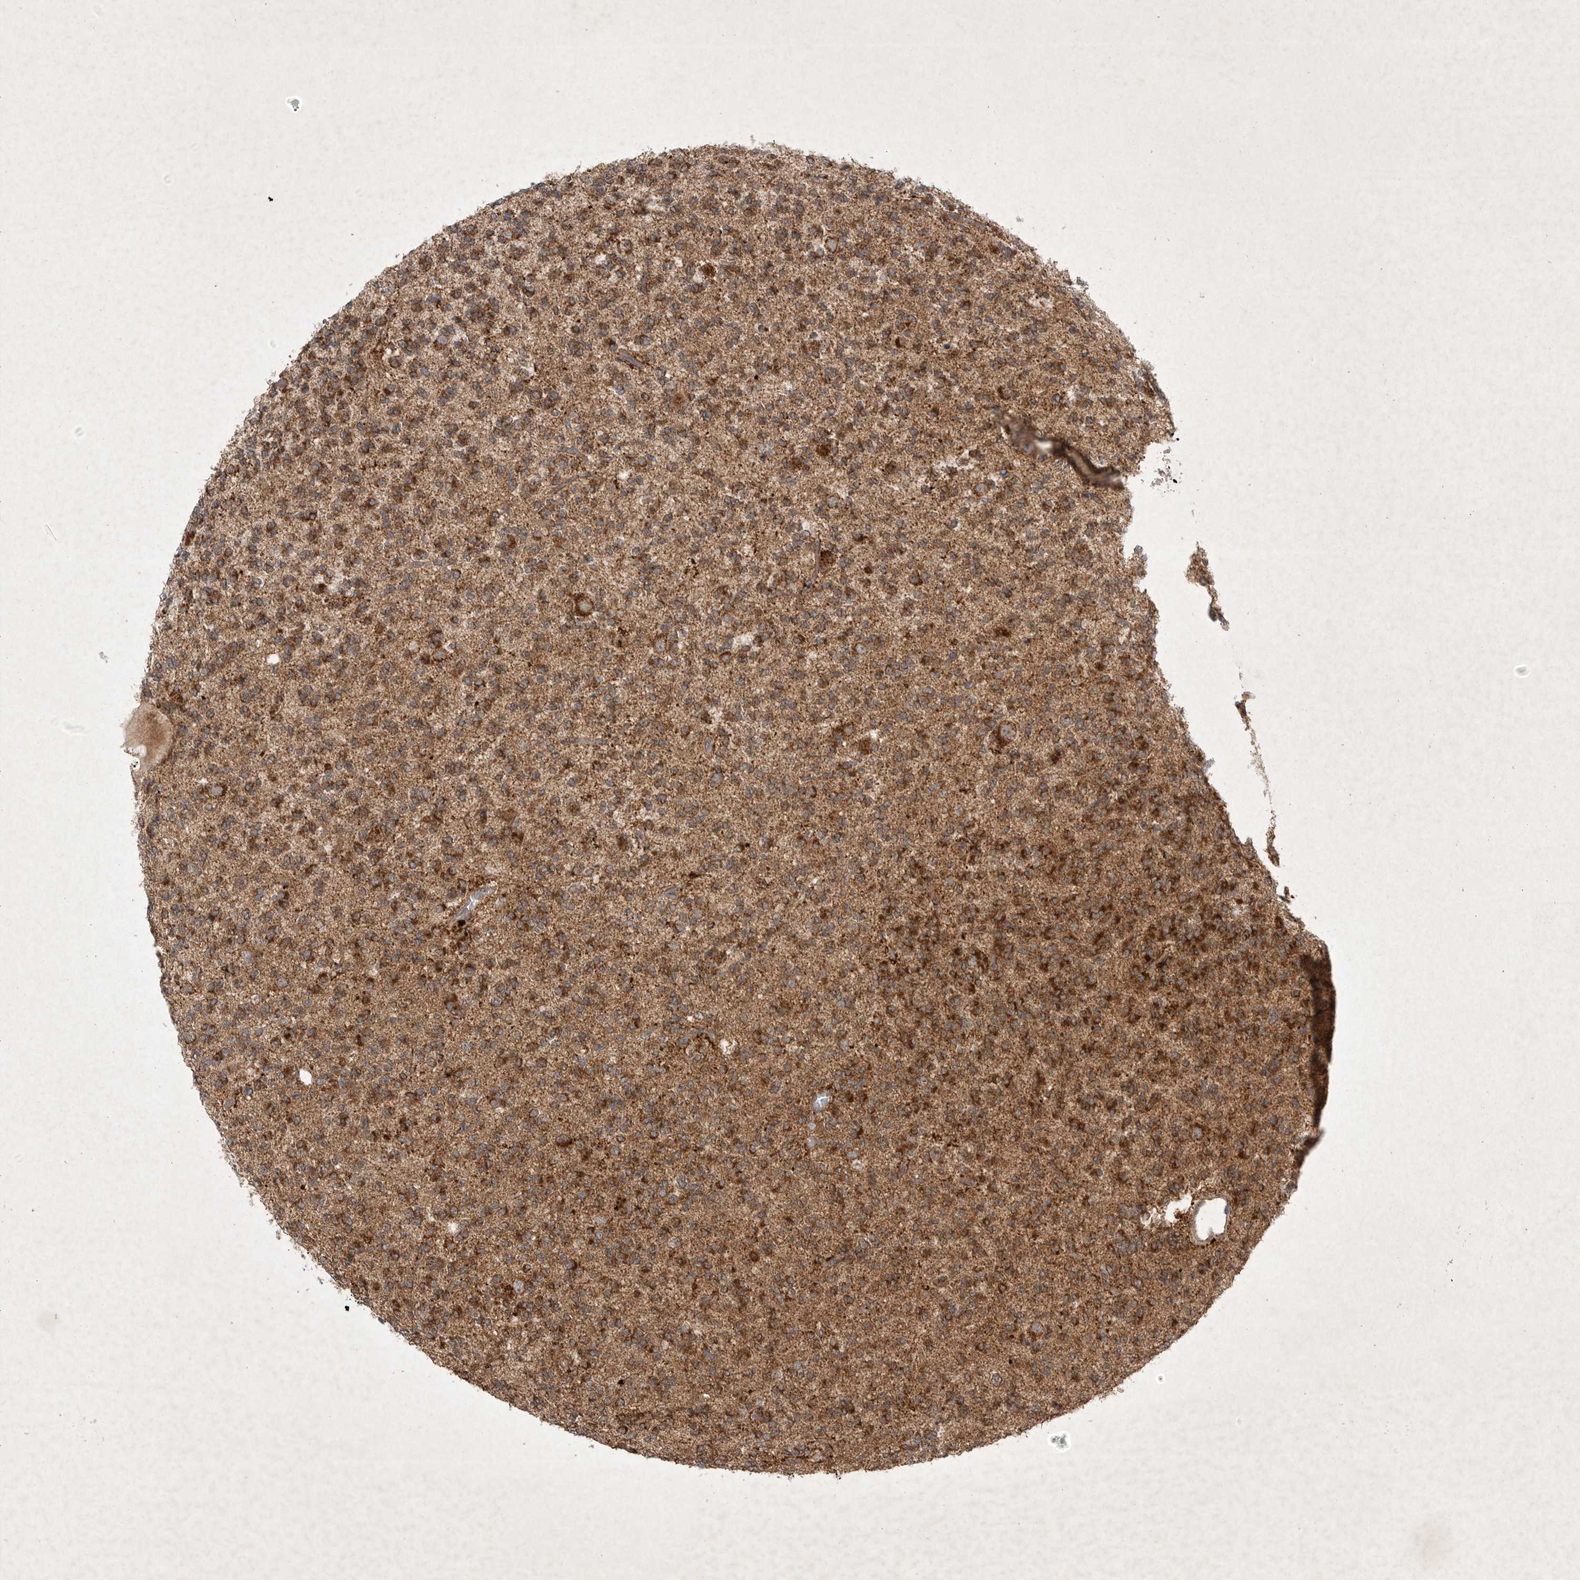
{"staining": {"intensity": "strong", "quantity": ">75%", "location": "cytoplasmic/membranous"}, "tissue": "glioma", "cell_type": "Tumor cells", "image_type": "cancer", "snomed": [{"axis": "morphology", "description": "Glioma, malignant, Low grade"}, {"axis": "topography", "description": "Brain"}], "caption": "Immunohistochemistry (IHC) of human malignant low-grade glioma demonstrates high levels of strong cytoplasmic/membranous staining in approximately >75% of tumor cells. The staining was performed using DAB (3,3'-diaminobenzidine) to visualize the protein expression in brown, while the nuclei were stained in blue with hematoxylin (Magnification: 20x).", "gene": "DDR1", "patient": {"sex": "male", "age": 38}}